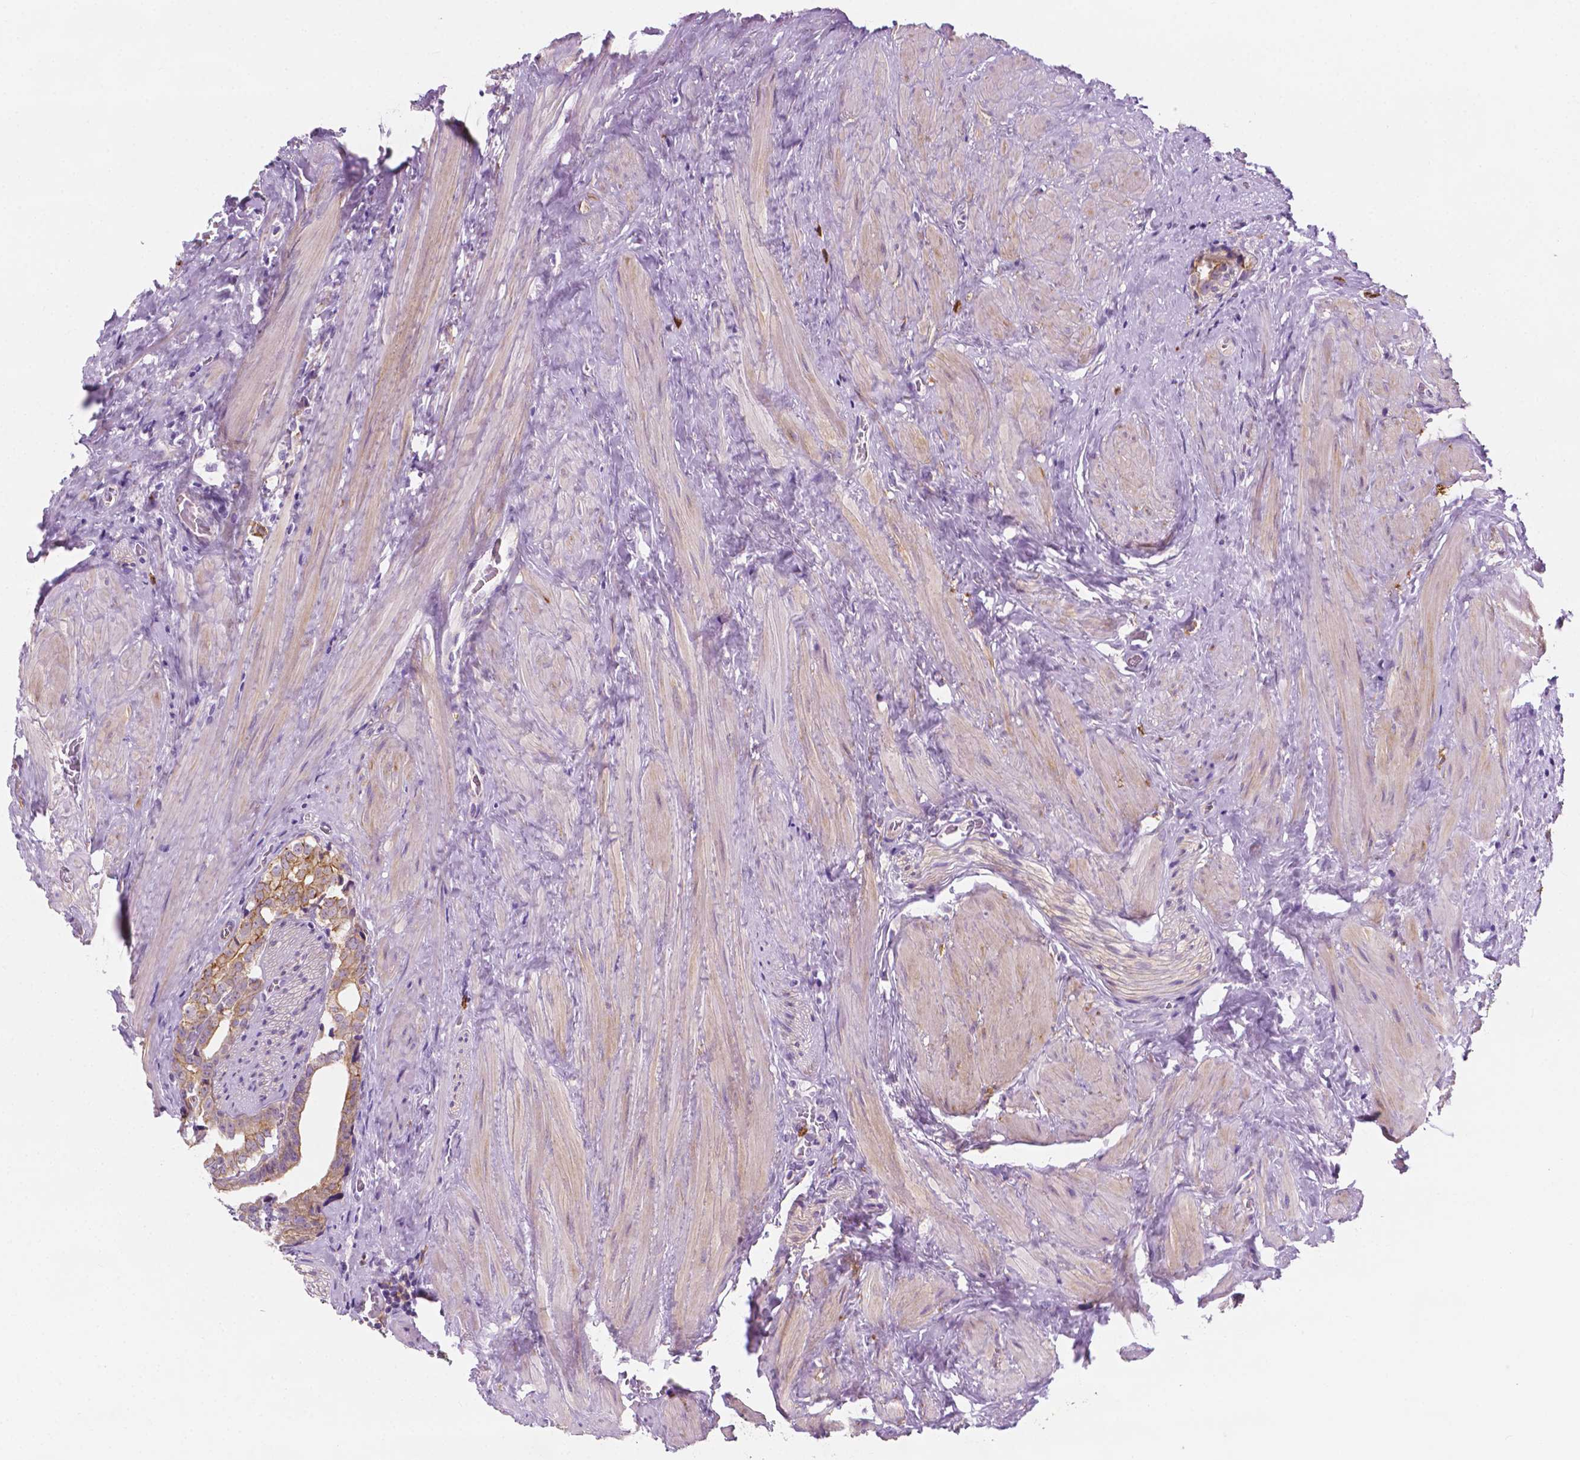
{"staining": {"intensity": "weak", "quantity": "25%-75%", "location": "cytoplasmic/membranous"}, "tissue": "prostate cancer", "cell_type": "Tumor cells", "image_type": "cancer", "snomed": [{"axis": "morphology", "description": "Adenocarcinoma, NOS"}, {"axis": "topography", "description": "Prostate and seminal vesicle, NOS"}], "caption": "Protein expression analysis of human prostate cancer (adenocarcinoma) reveals weak cytoplasmic/membranous expression in approximately 25%-75% of tumor cells. The staining was performed using DAB (3,3'-diaminobenzidine) to visualize the protein expression in brown, while the nuclei were stained in blue with hematoxylin (Magnification: 20x).", "gene": "EPPK1", "patient": {"sex": "male", "age": 63}}